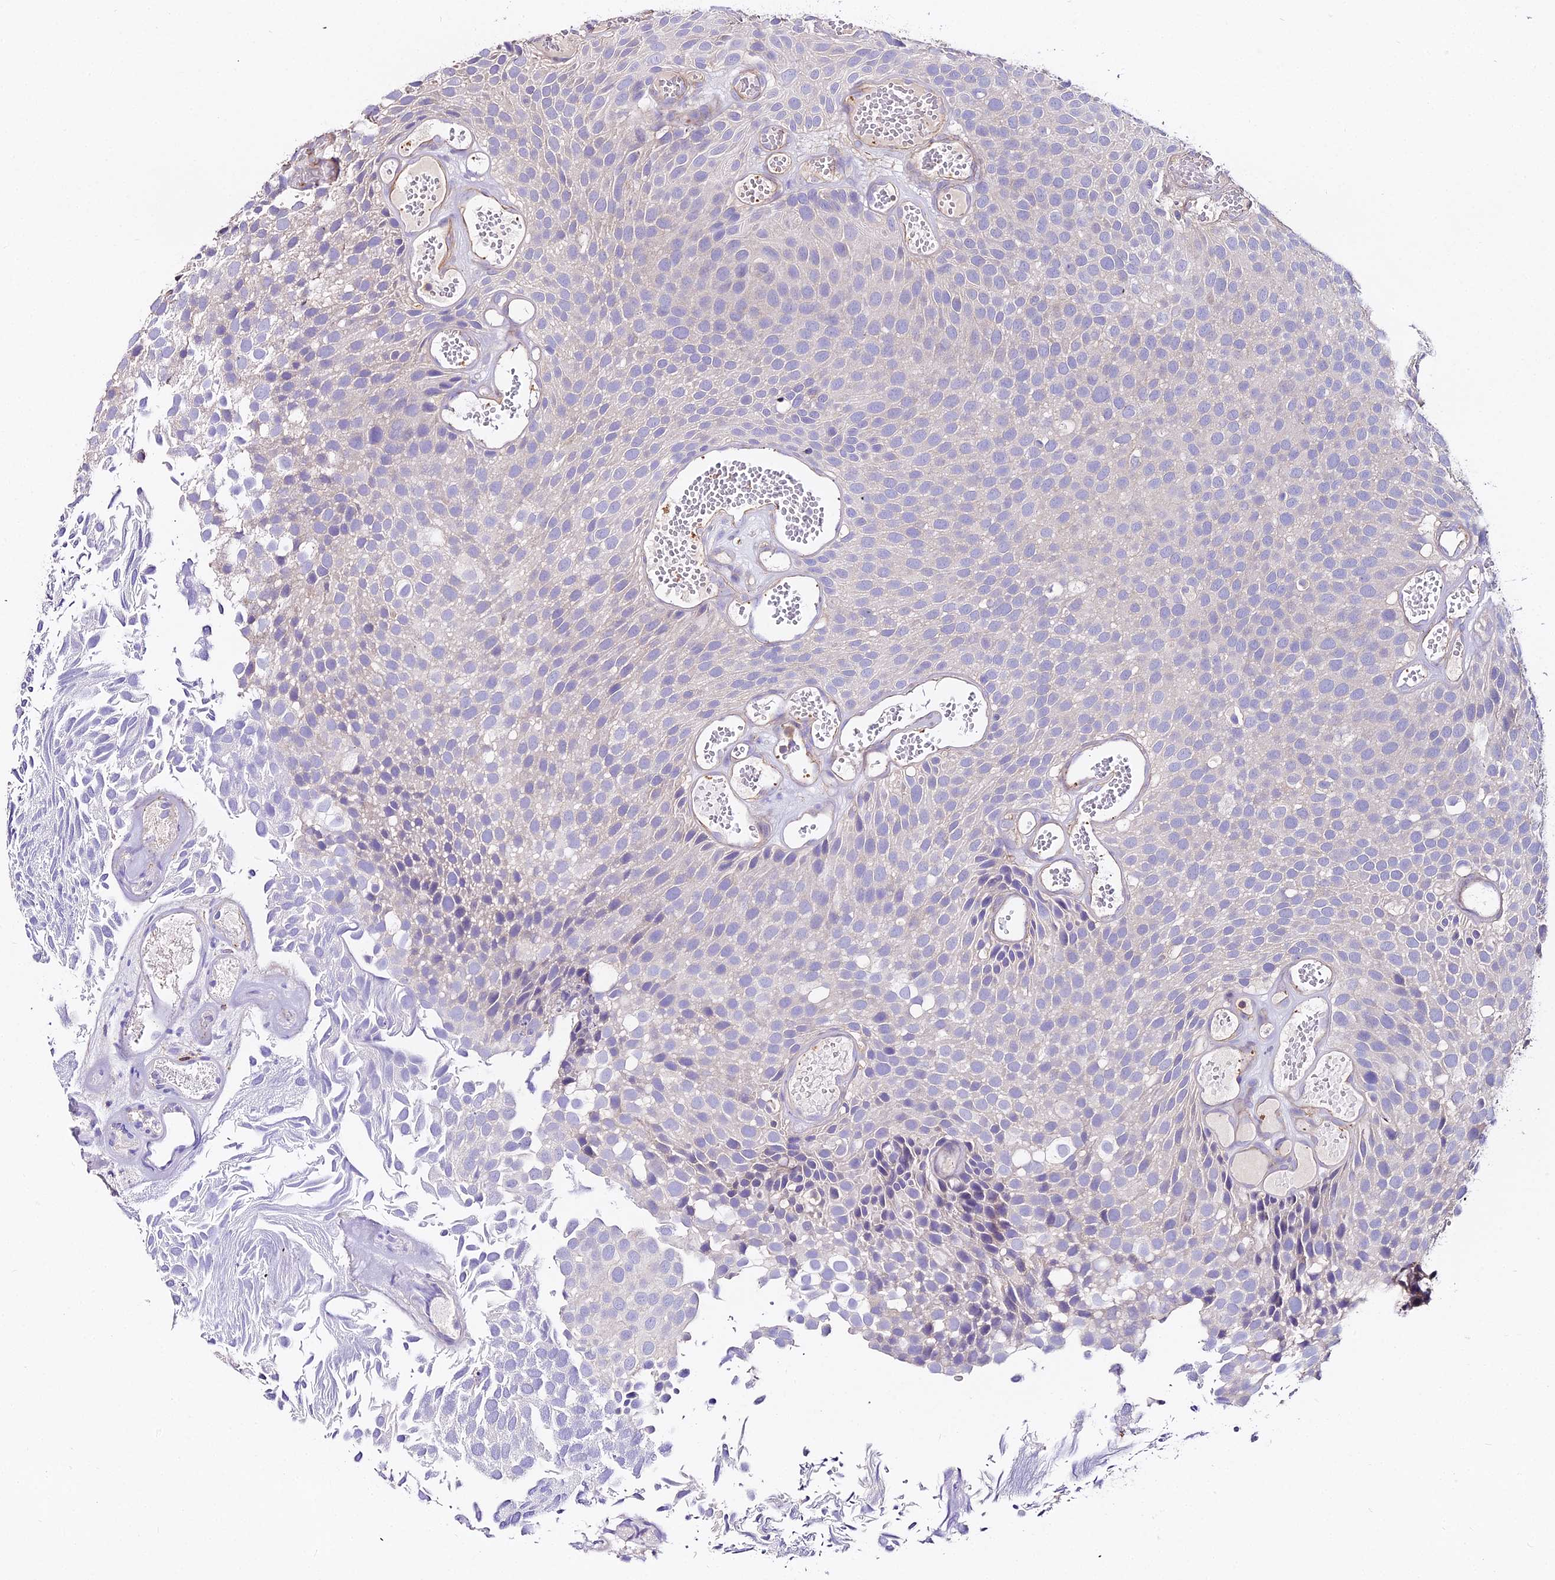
{"staining": {"intensity": "negative", "quantity": "none", "location": "none"}, "tissue": "urothelial cancer", "cell_type": "Tumor cells", "image_type": "cancer", "snomed": [{"axis": "morphology", "description": "Urothelial carcinoma, Low grade"}, {"axis": "topography", "description": "Urinary bladder"}], "caption": "Tumor cells are negative for protein expression in human low-grade urothelial carcinoma.", "gene": "GLYAT", "patient": {"sex": "male", "age": 89}}